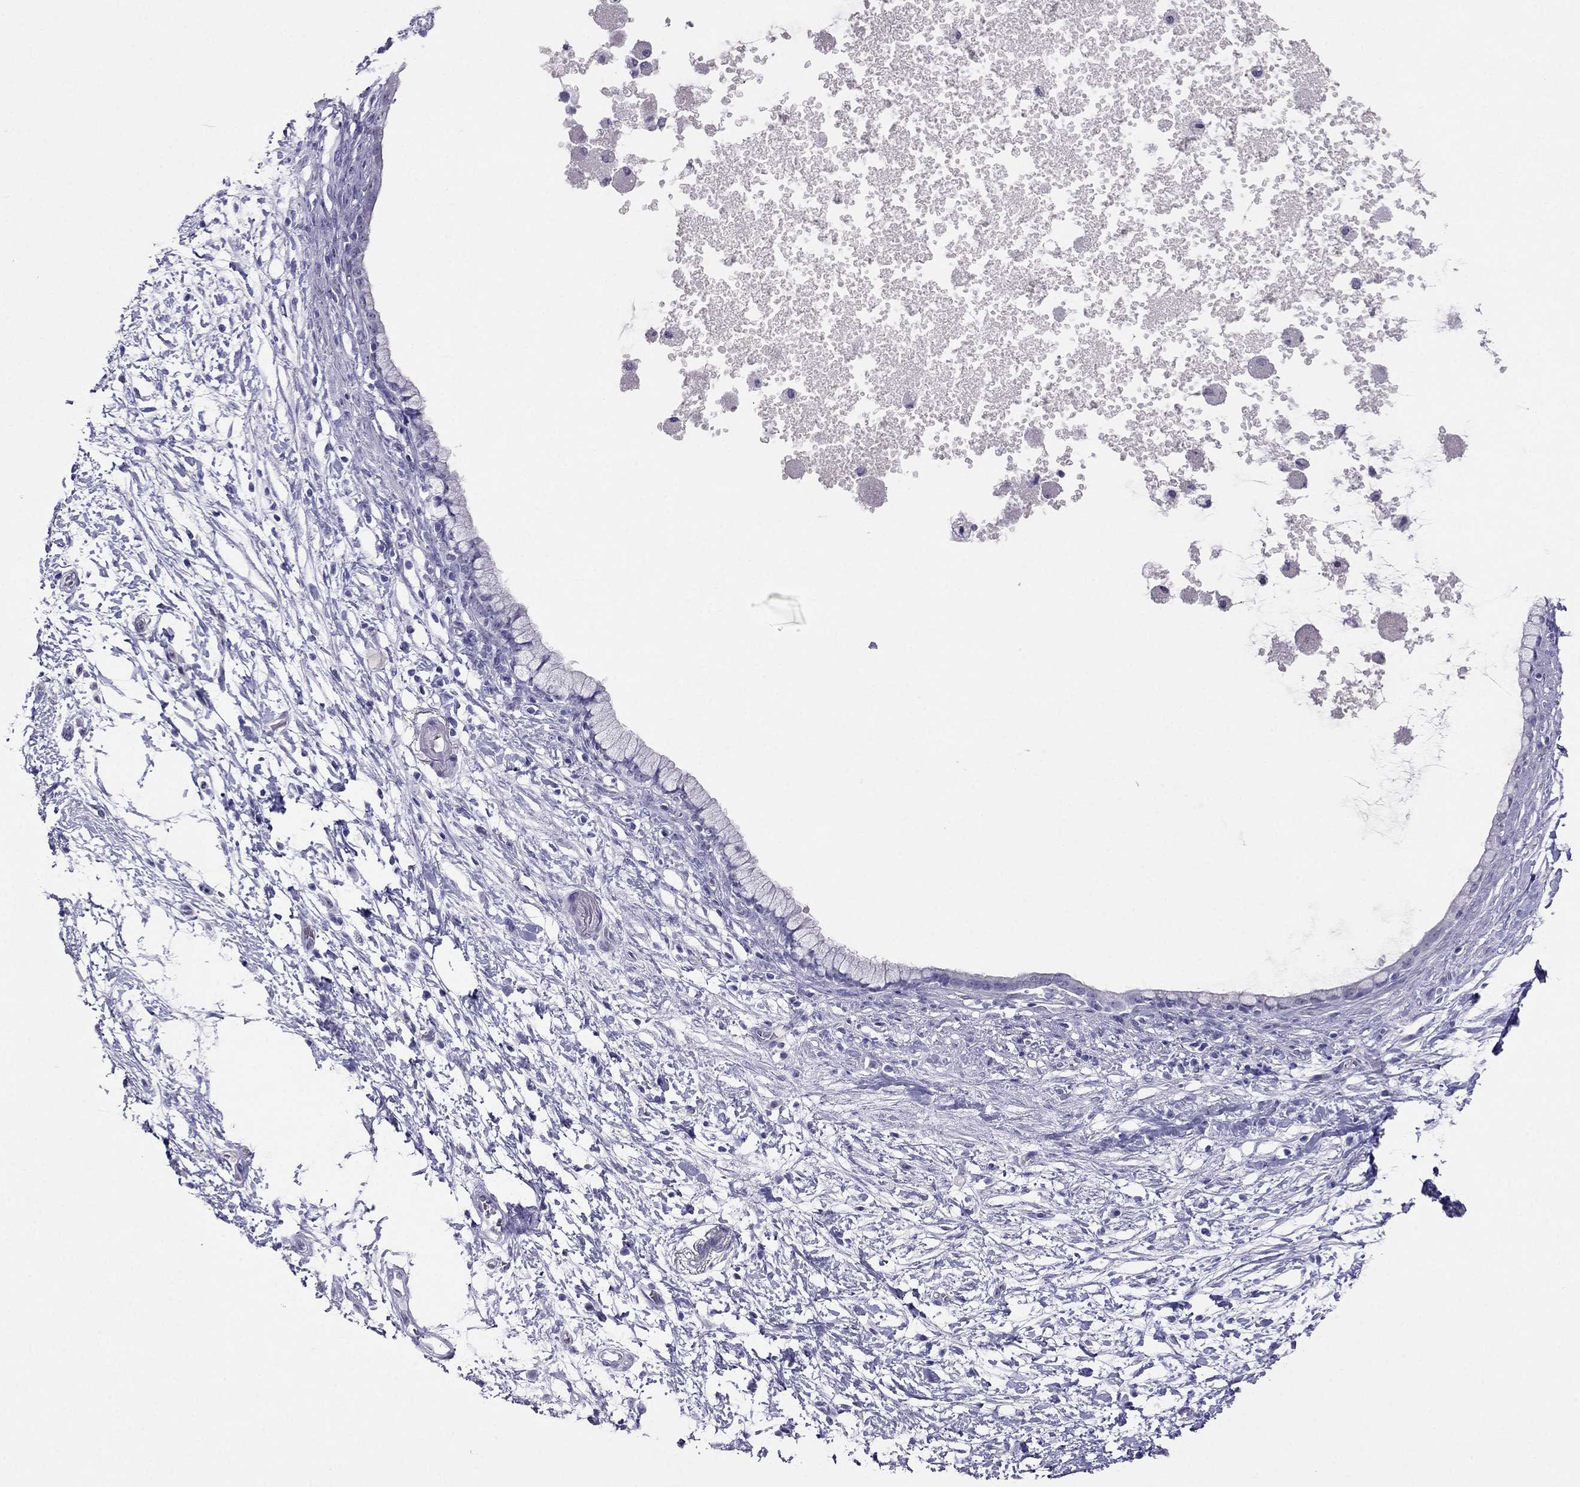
{"staining": {"intensity": "negative", "quantity": "none", "location": "none"}, "tissue": "pancreatic cancer", "cell_type": "Tumor cells", "image_type": "cancer", "snomed": [{"axis": "morphology", "description": "Adenocarcinoma, NOS"}, {"axis": "topography", "description": "Pancreas"}], "caption": "Protein analysis of pancreatic cancer (adenocarcinoma) shows no significant staining in tumor cells.", "gene": "CROCC2", "patient": {"sex": "female", "age": 72}}